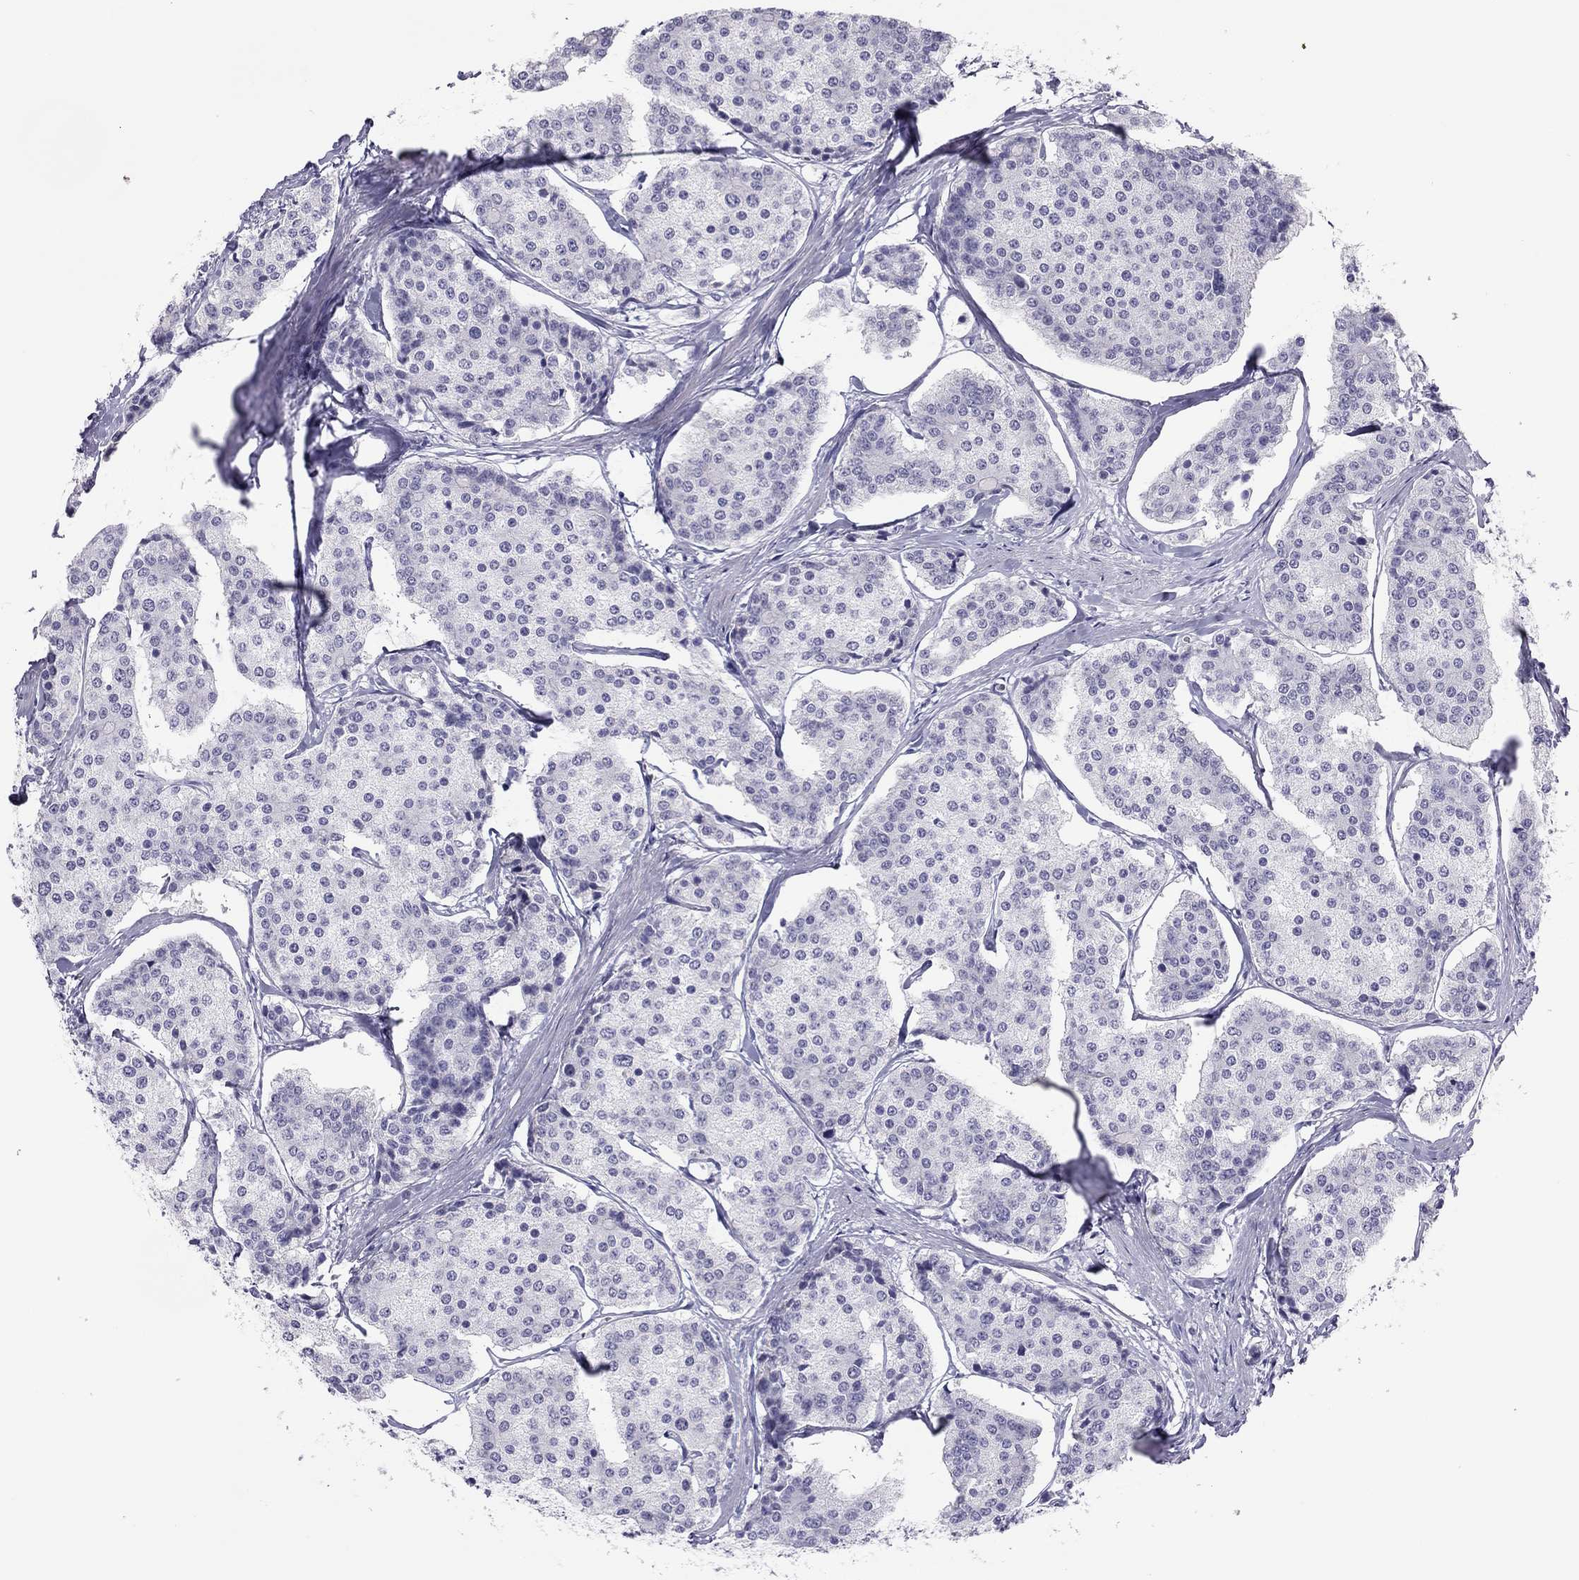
{"staining": {"intensity": "negative", "quantity": "none", "location": "none"}, "tissue": "carcinoid", "cell_type": "Tumor cells", "image_type": "cancer", "snomed": [{"axis": "morphology", "description": "Carcinoid, malignant, NOS"}, {"axis": "topography", "description": "Small intestine"}], "caption": "IHC of human malignant carcinoid demonstrates no staining in tumor cells. (DAB (3,3'-diaminobenzidine) IHC, high magnification).", "gene": "PHOX2A", "patient": {"sex": "female", "age": 65}}